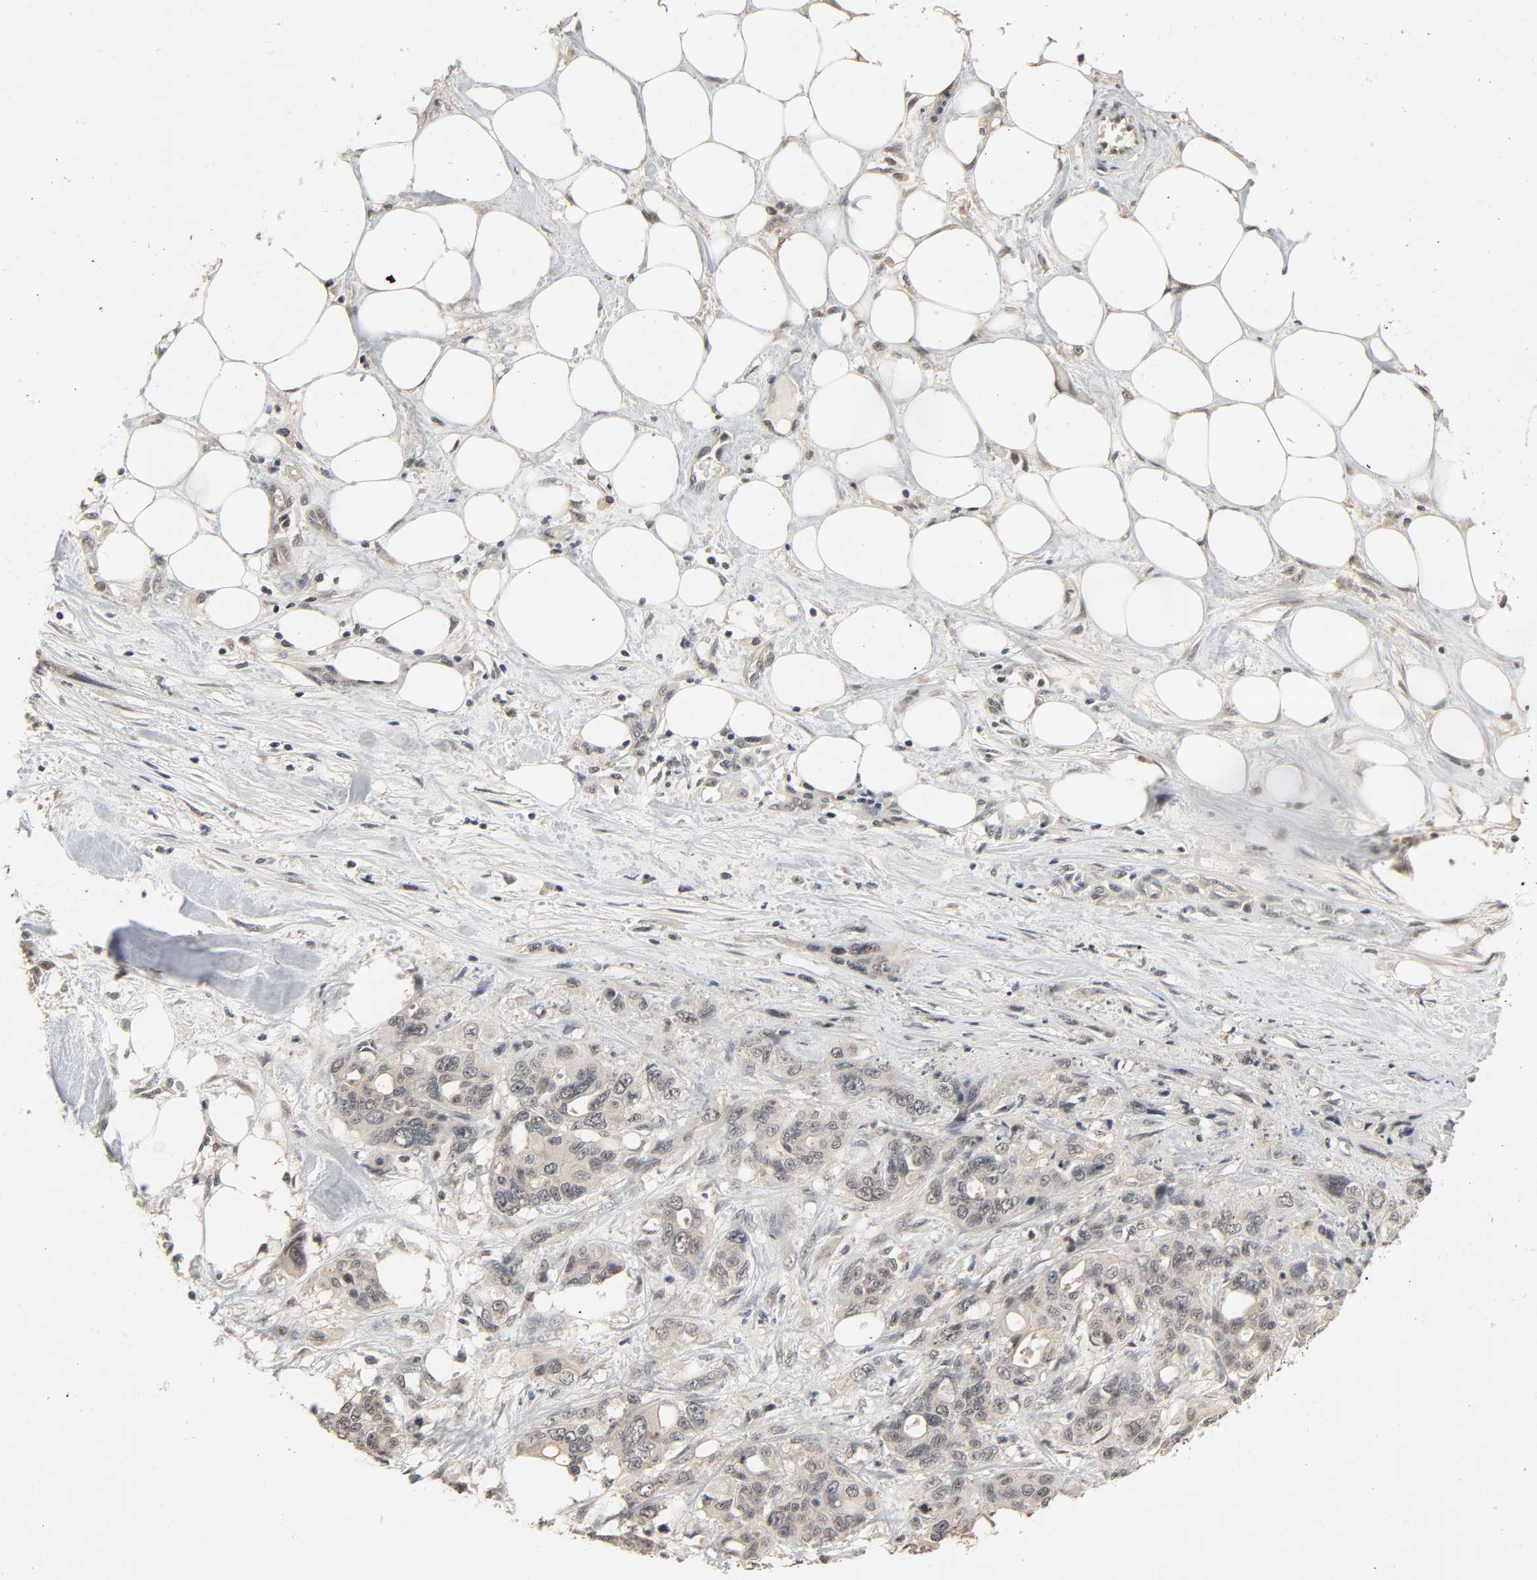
{"staining": {"intensity": "weak", "quantity": "25%-75%", "location": "cytoplasmic/membranous"}, "tissue": "pancreatic cancer", "cell_type": "Tumor cells", "image_type": "cancer", "snomed": [{"axis": "morphology", "description": "Adenocarcinoma, NOS"}, {"axis": "topography", "description": "Pancreas"}], "caption": "A histopathology image of adenocarcinoma (pancreatic) stained for a protein reveals weak cytoplasmic/membranous brown staining in tumor cells.", "gene": "MAGEA8", "patient": {"sex": "male", "age": 46}}